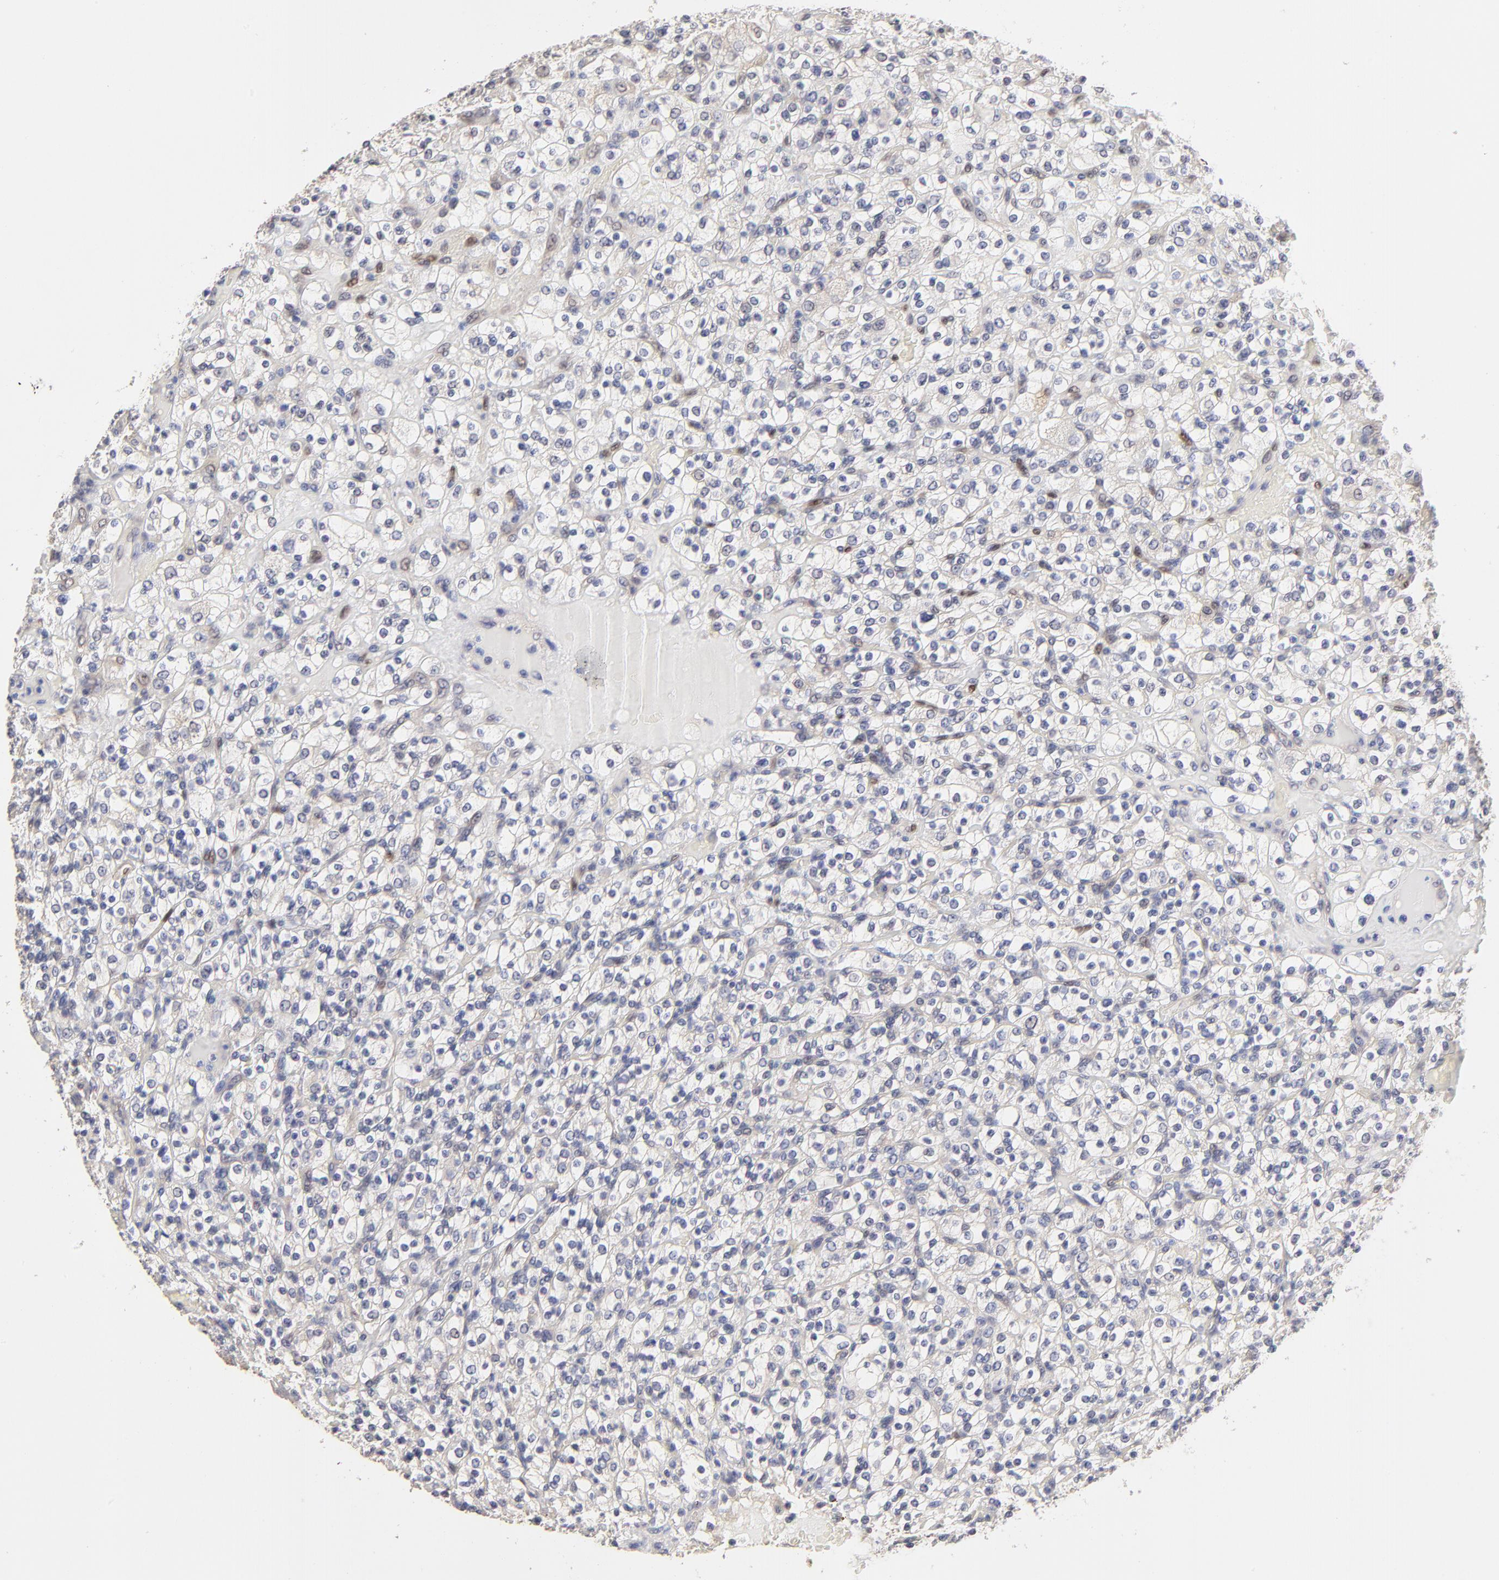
{"staining": {"intensity": "negative", "quantity": "none", "location": "none"}, "tissue": "renal cancer", "cell_type": "Tumor cells", "image_type": "cancer", "snomed": [{"axis": "morphology", "description": "Normal tissue, NOS"}, {"axis": "morphology", "description": "Adenocarcinoma, NOS"}, {"axis": "topography", "description": "Kidney"}], "caption": "Immunohistochemistry image of neoplastic tissue: adenocarcinoma (renal) stained with DAB (3,3'-diaminobenzidine) reveals no significant protein expression in tumor cells. The staining was performed using DAB to visualize the protein expression in brown, while the nuclei were stained in blue with hematoxylin (Magnification: 20x).", "gene": "CCT2", "patient": {"sex": "female", "age": 72}}